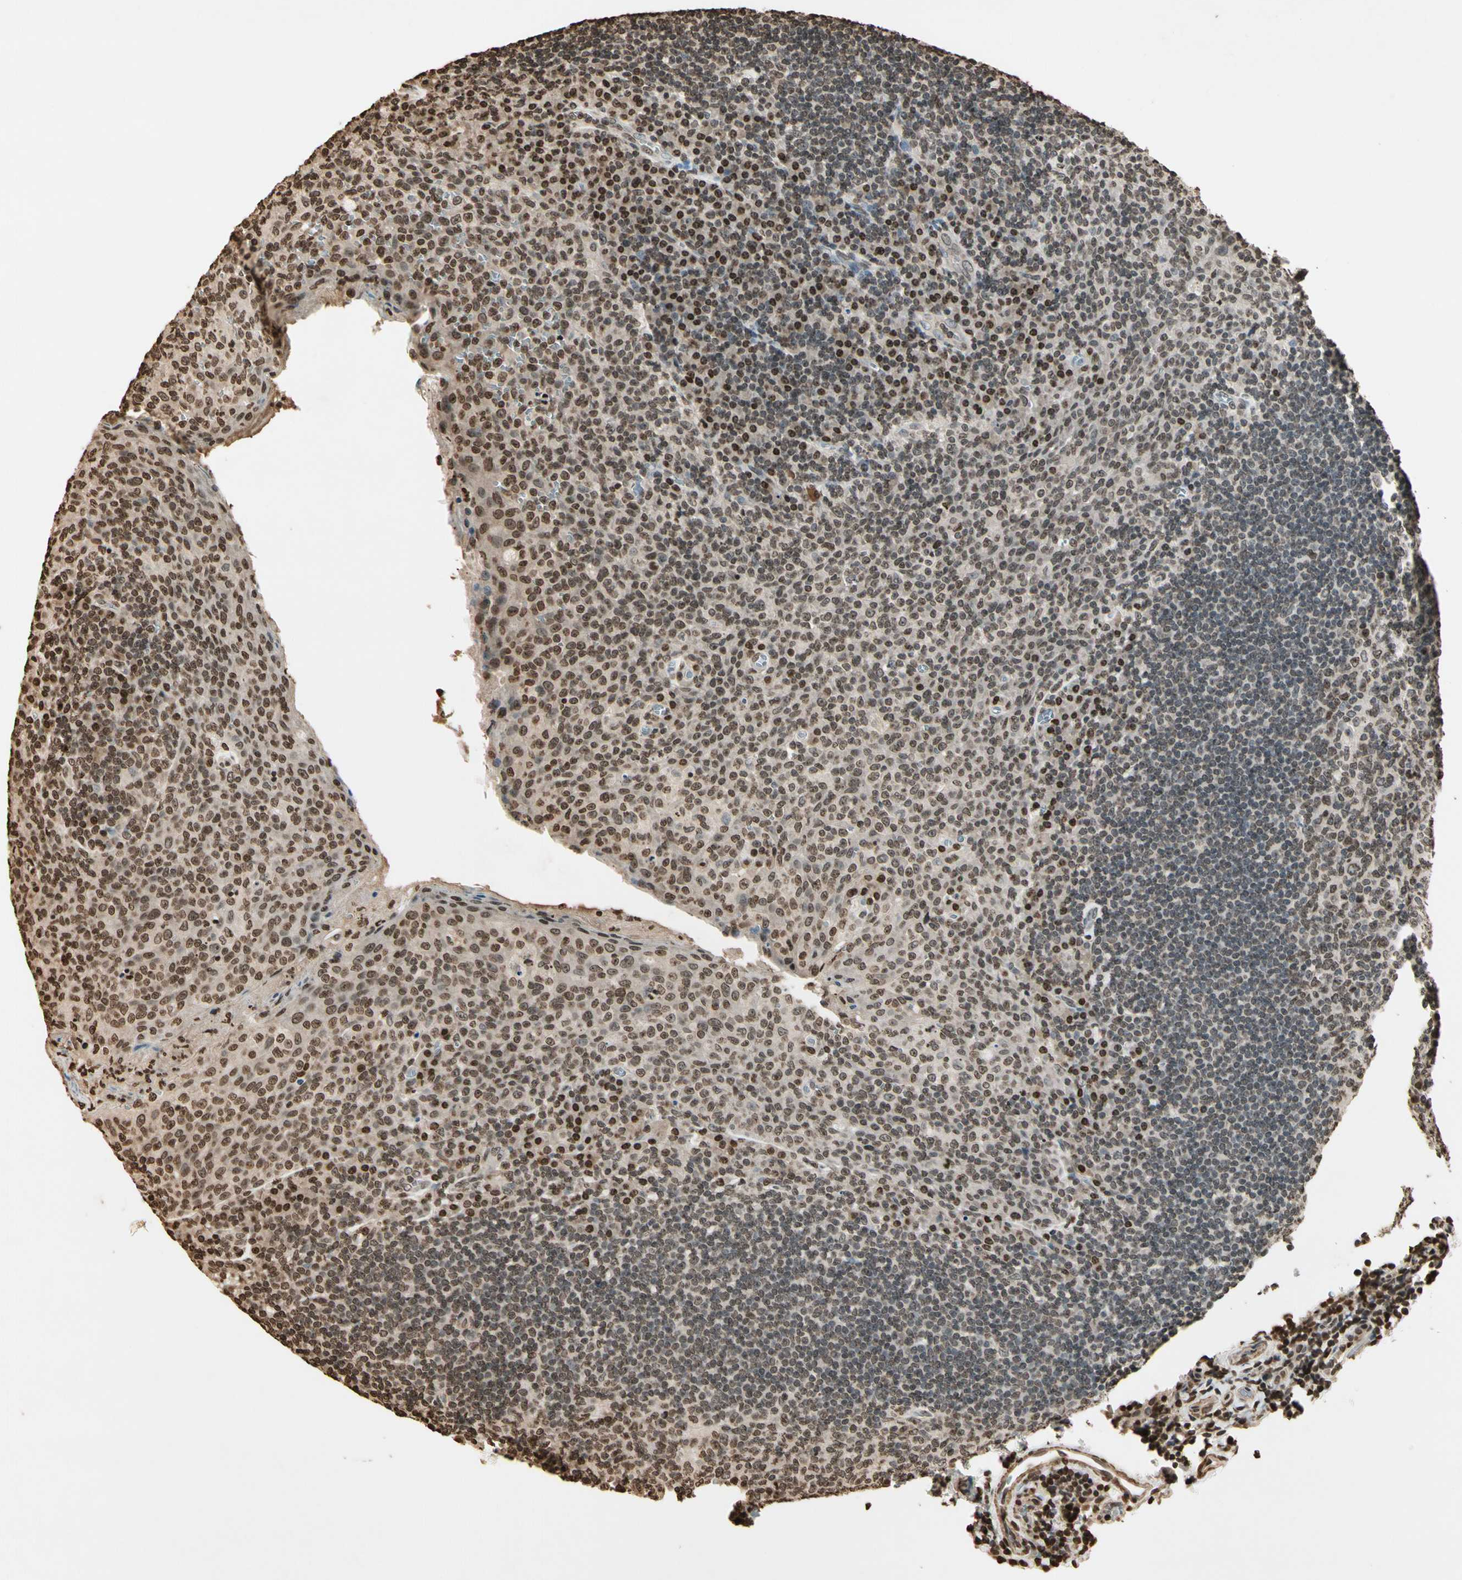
{"staining": {"intensity": "weak", "quantity": "25%-75%", "location": "nuclear"}, "tissue": "tonsil", "cell_type": "Germinal center cells", "image_type": "normal", "snomed": [{"axis": "morphology", "description": "Normal tissue, NOS"}, {"axis": "topography", "description": "Tonsil"}], "caption": "Protein positivity by immunohistochemistry (IHC) shows weak nuclear positivity in approximately 25%-75% of germinal center cells in benign tonsil.", "gene": "TOP1", "patient": {"sex": "male", "age": 17}}